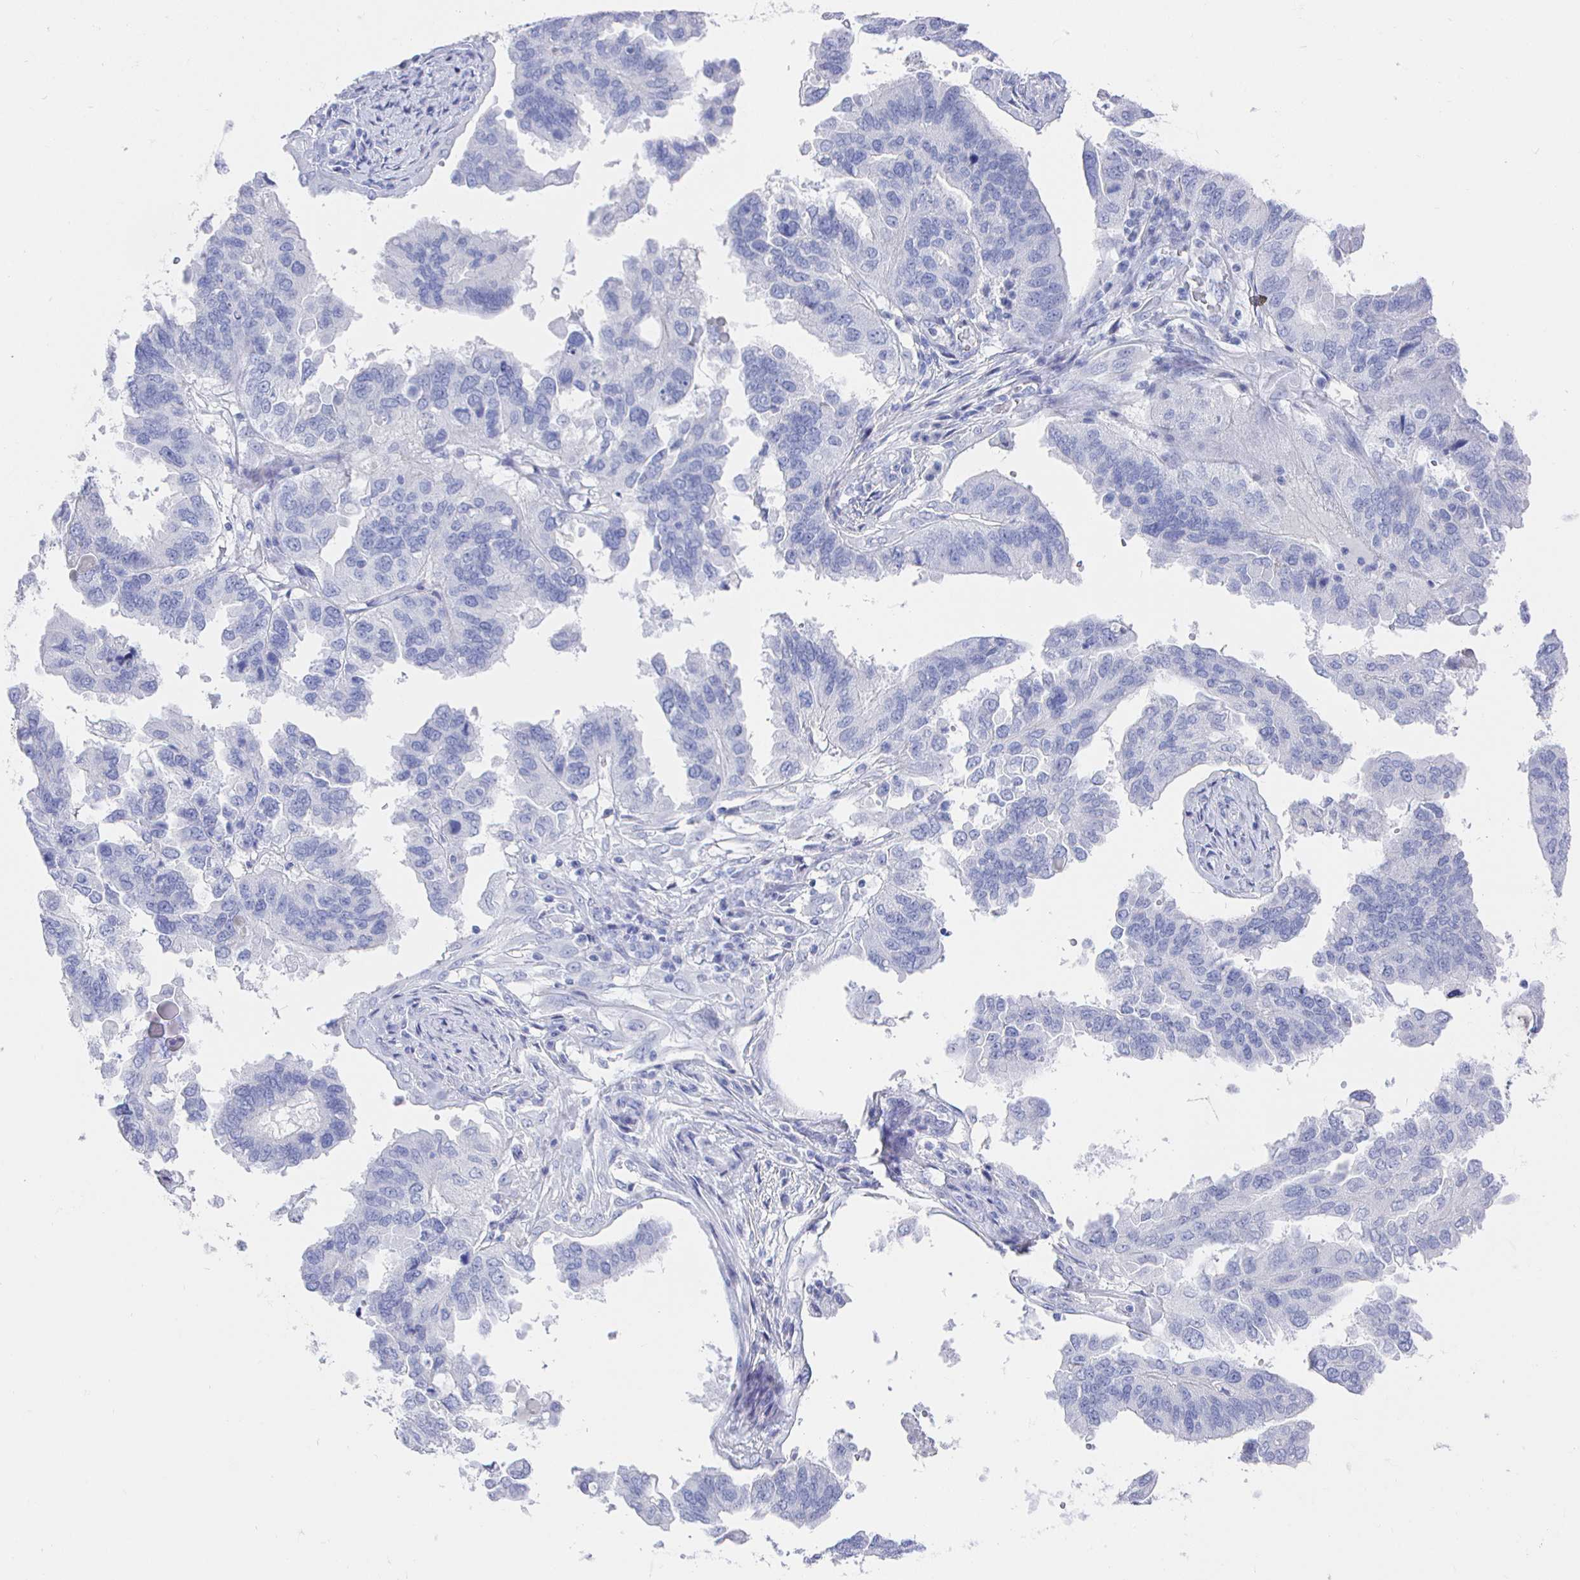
{"staining": {"intensity": "negative", "quantity": "none", "location": "none"}, "tissue": "ovarian cancer", "cell_type": "Tumor cells", "image_type": "cancer", "snomed": [{"axis": "morphology", "description": "Cystadenocarcinoma, serous, NOS"}, {"axis": "topography", "description": "Ovary"}], "caption": "An image of human ovarian serous cystadenocarcinoma is negative for staining in tumor cells. (DAB (3,3'-diaminobenzidine) IHC visualized using brightfield microscopy, high magnification).", "gene": "CLCA1", "patient": {"sex": "female", "age": 79}}